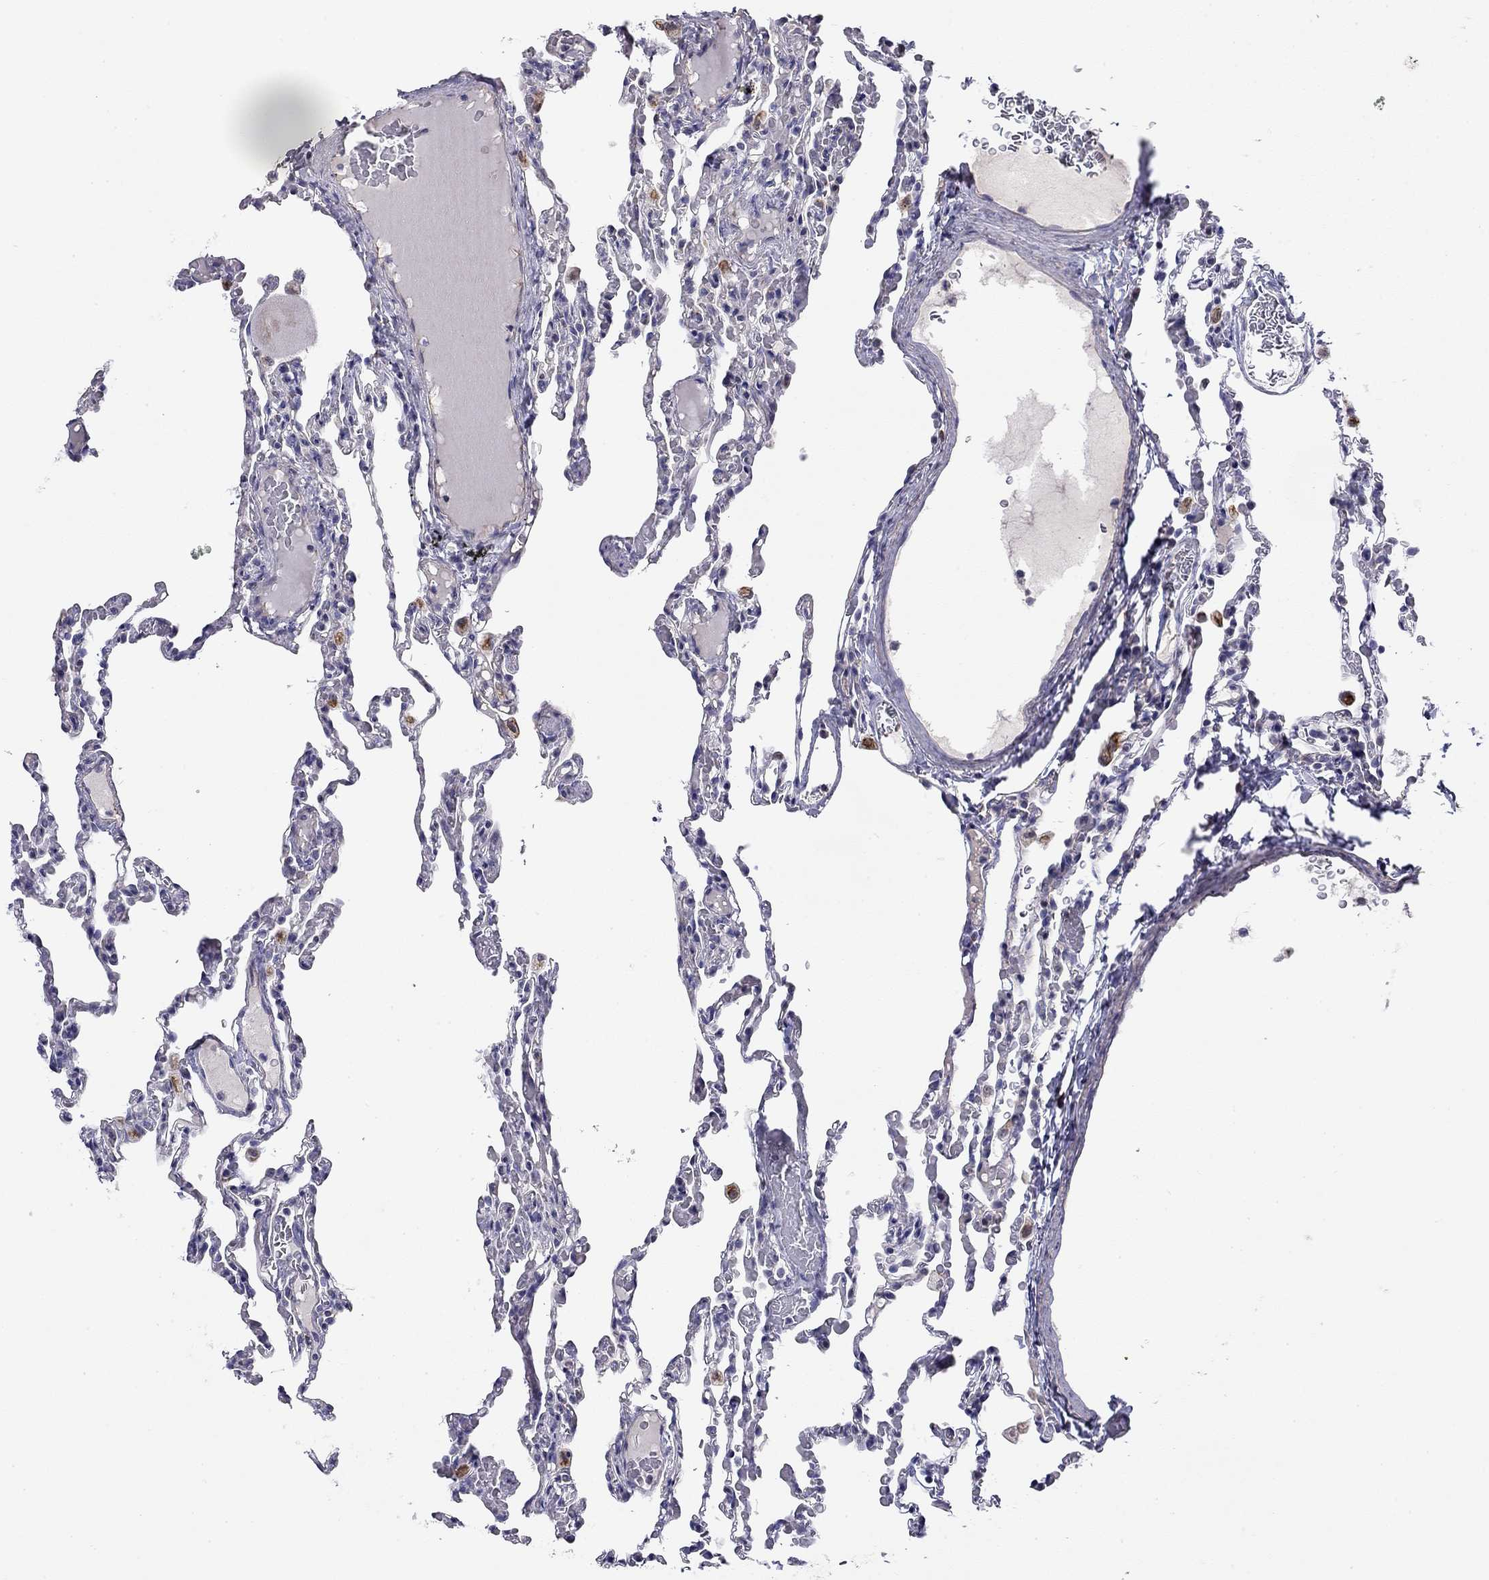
{"staining": {"intensity": "negative", "quantity": "none", "location": "none"}, "tissue": "lung", "cell_type": "Alveolar cells", "image_type": "normal", "snomed": [{"axis": "morphology", "description": "Normal tissue, NOS"}, {"axis": "topography", "description": "Lung"}], "caption": "A high-resolution histopathology image shows immunohistochemistry staining of benign lung, which exhibits no significant positivity in alveolar cells. Brightfield microscopy of IHC stained with DAB (3,3'-diaminobenzidine) (brown) and hematoxylin (blue), captured at high magnification.", "gene": "RTL1", "patient": {"sex": "female", "age": 43}}